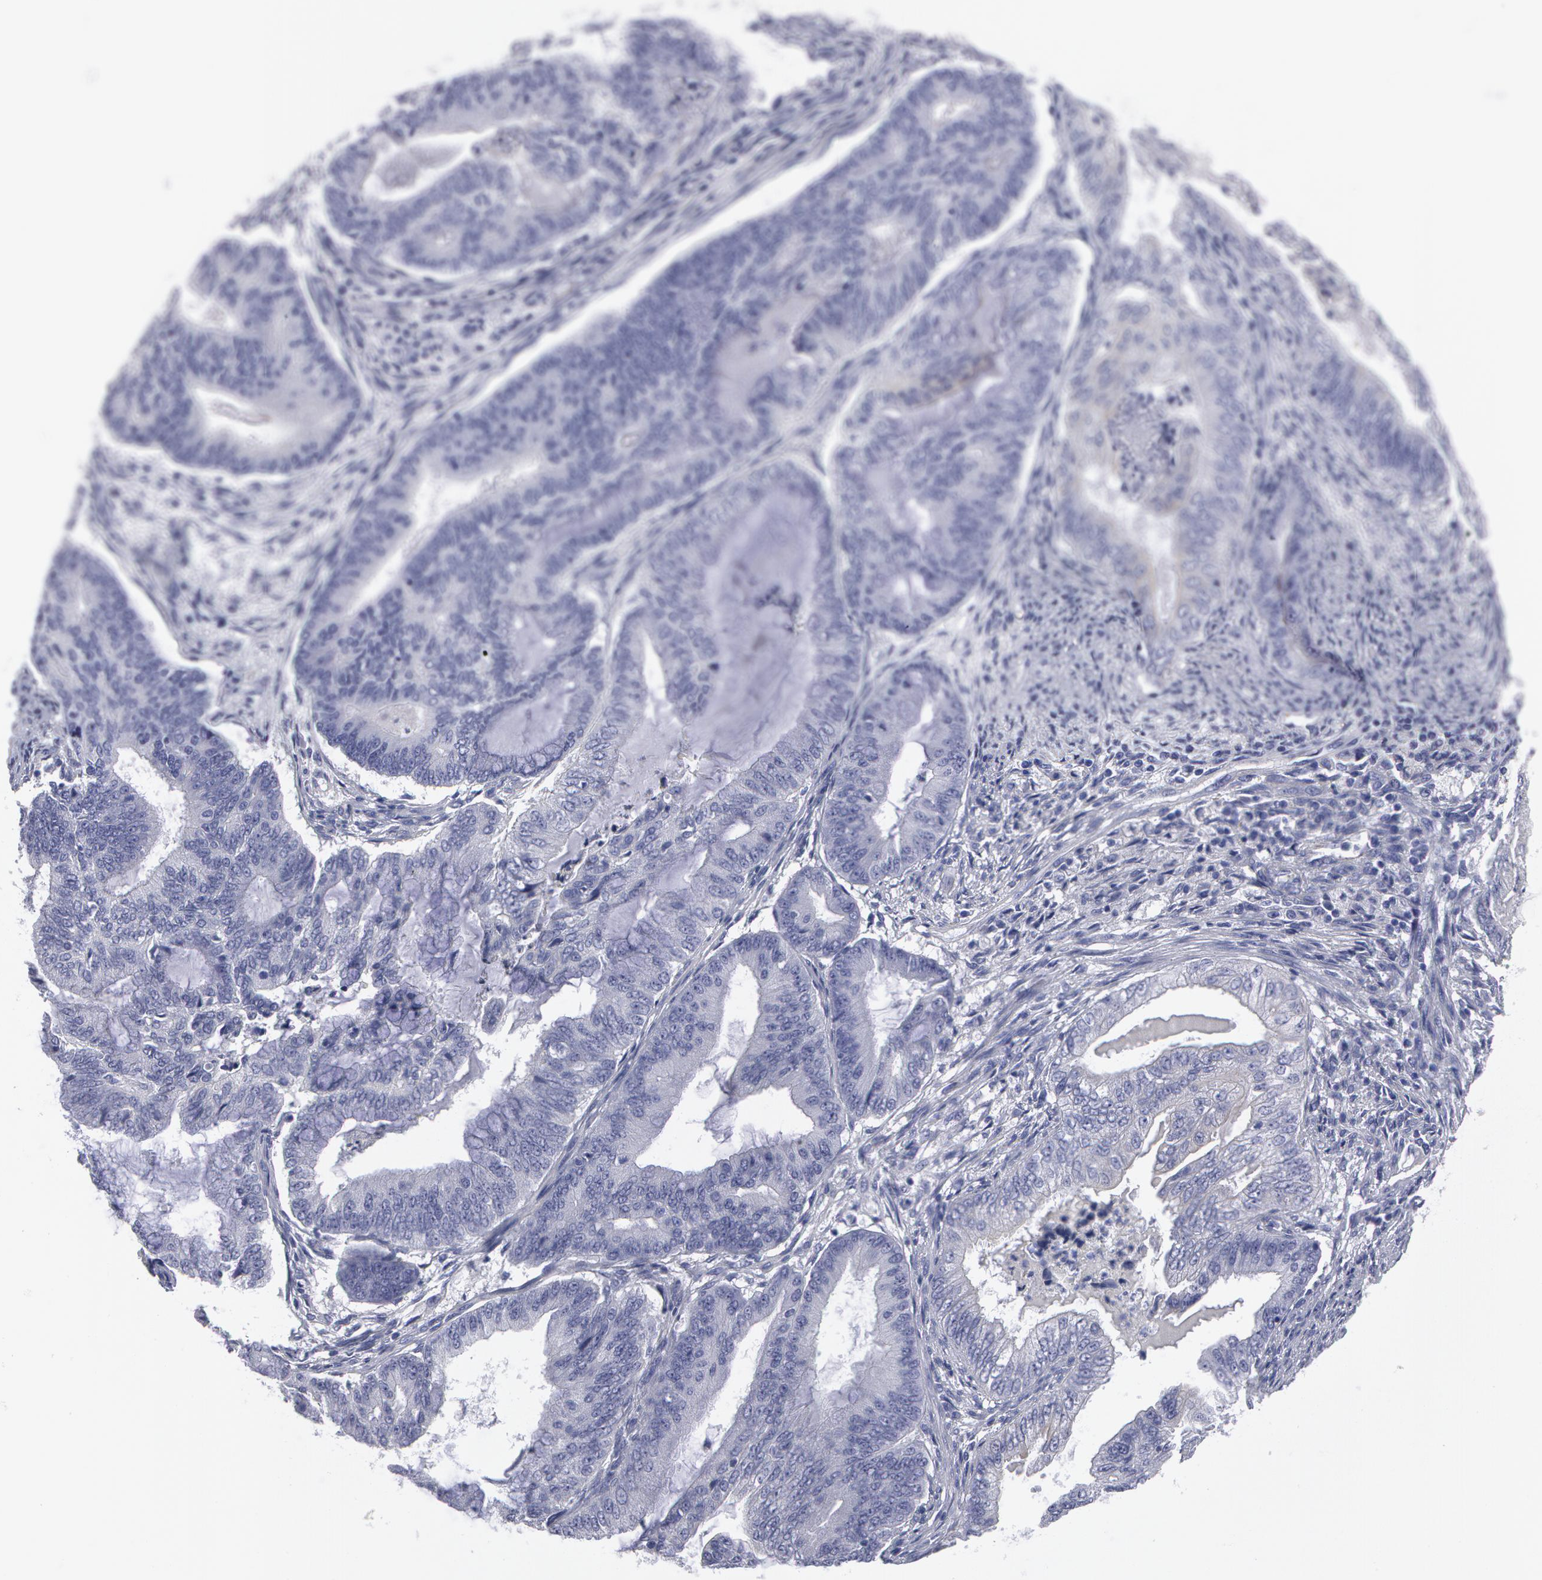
{"staining": {"intensity": "negative", "quantity": "none", "location": "none"}, "tissue": "endometrial cancer", "cell_type": "Tumor cells", "image_type": "cancer", "snomed": [{"axis": "morphology", "description": "Adenocarcinoma, NOS"}, {"axis": "topography", "description": "Endometrium"}], "caption": "Photomicrograph shows no protein positivity in tumor cells of endometrial cancer tissue. (DAB (3,3'-diaminobenzidine) IHC visualized using brightfield microscopy, high magnification).", "gene": "SMC1B", "patient": {"sex": "female", "age": 63}}